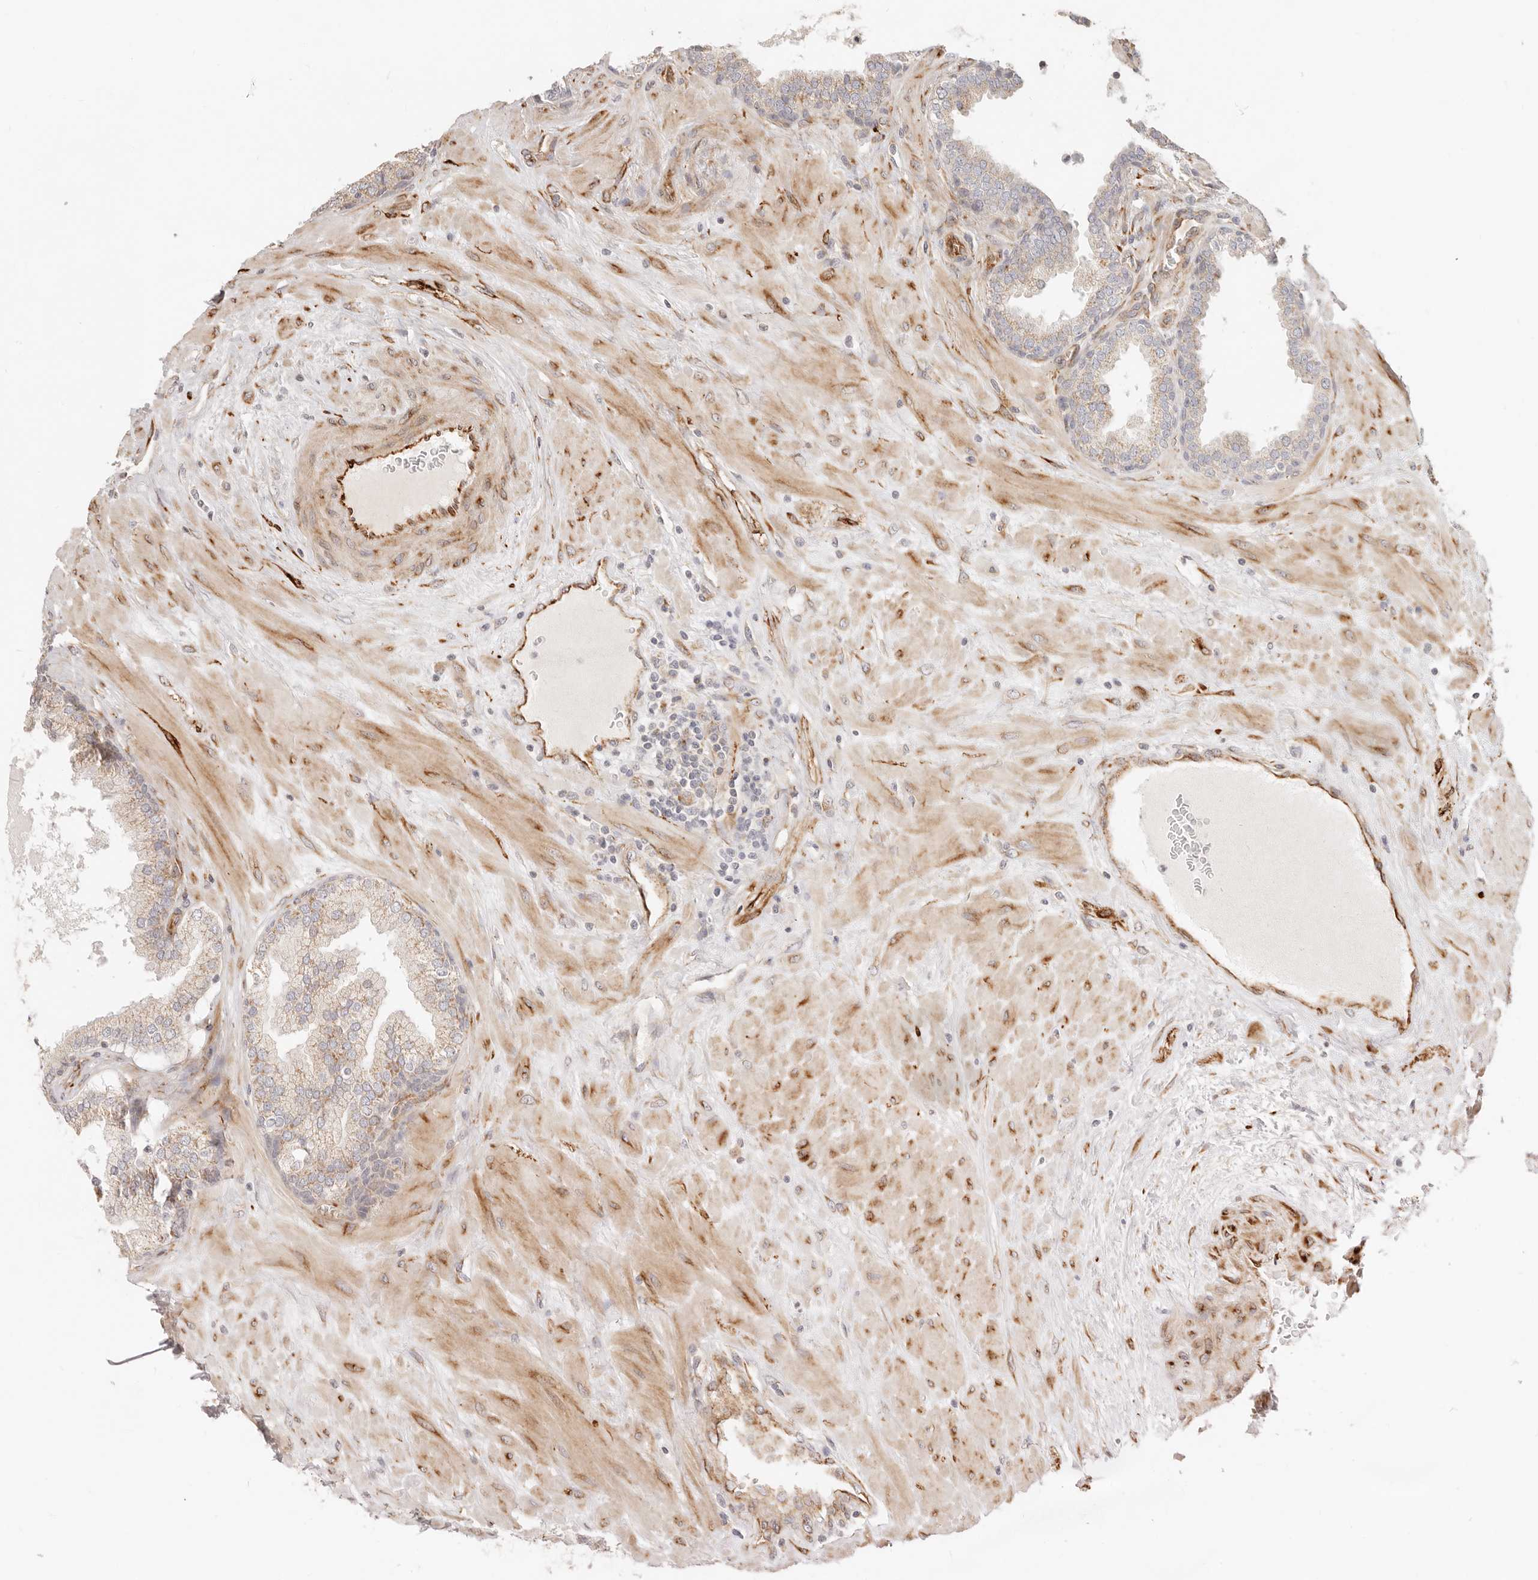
{"staining": {"intensity": "weak", "quantity": ">75%", "location": "cytoplasmic/membranous"}, "tissue": "prostate", "cell_type": "Glandular cells", "image_type": "normal", "snomed": [{"axis": "morphology", "description": "Normal tissue, NOS"}, {"axis": "topography", "description": "Prostate"}], "caption": "Protein staining displays weak cytoplasmic/membranous expression in approximately >75% of glandular cells in unremarkable prostate.", "gene": "SASS6", "patient": {"sex": "male", "age": 51}}